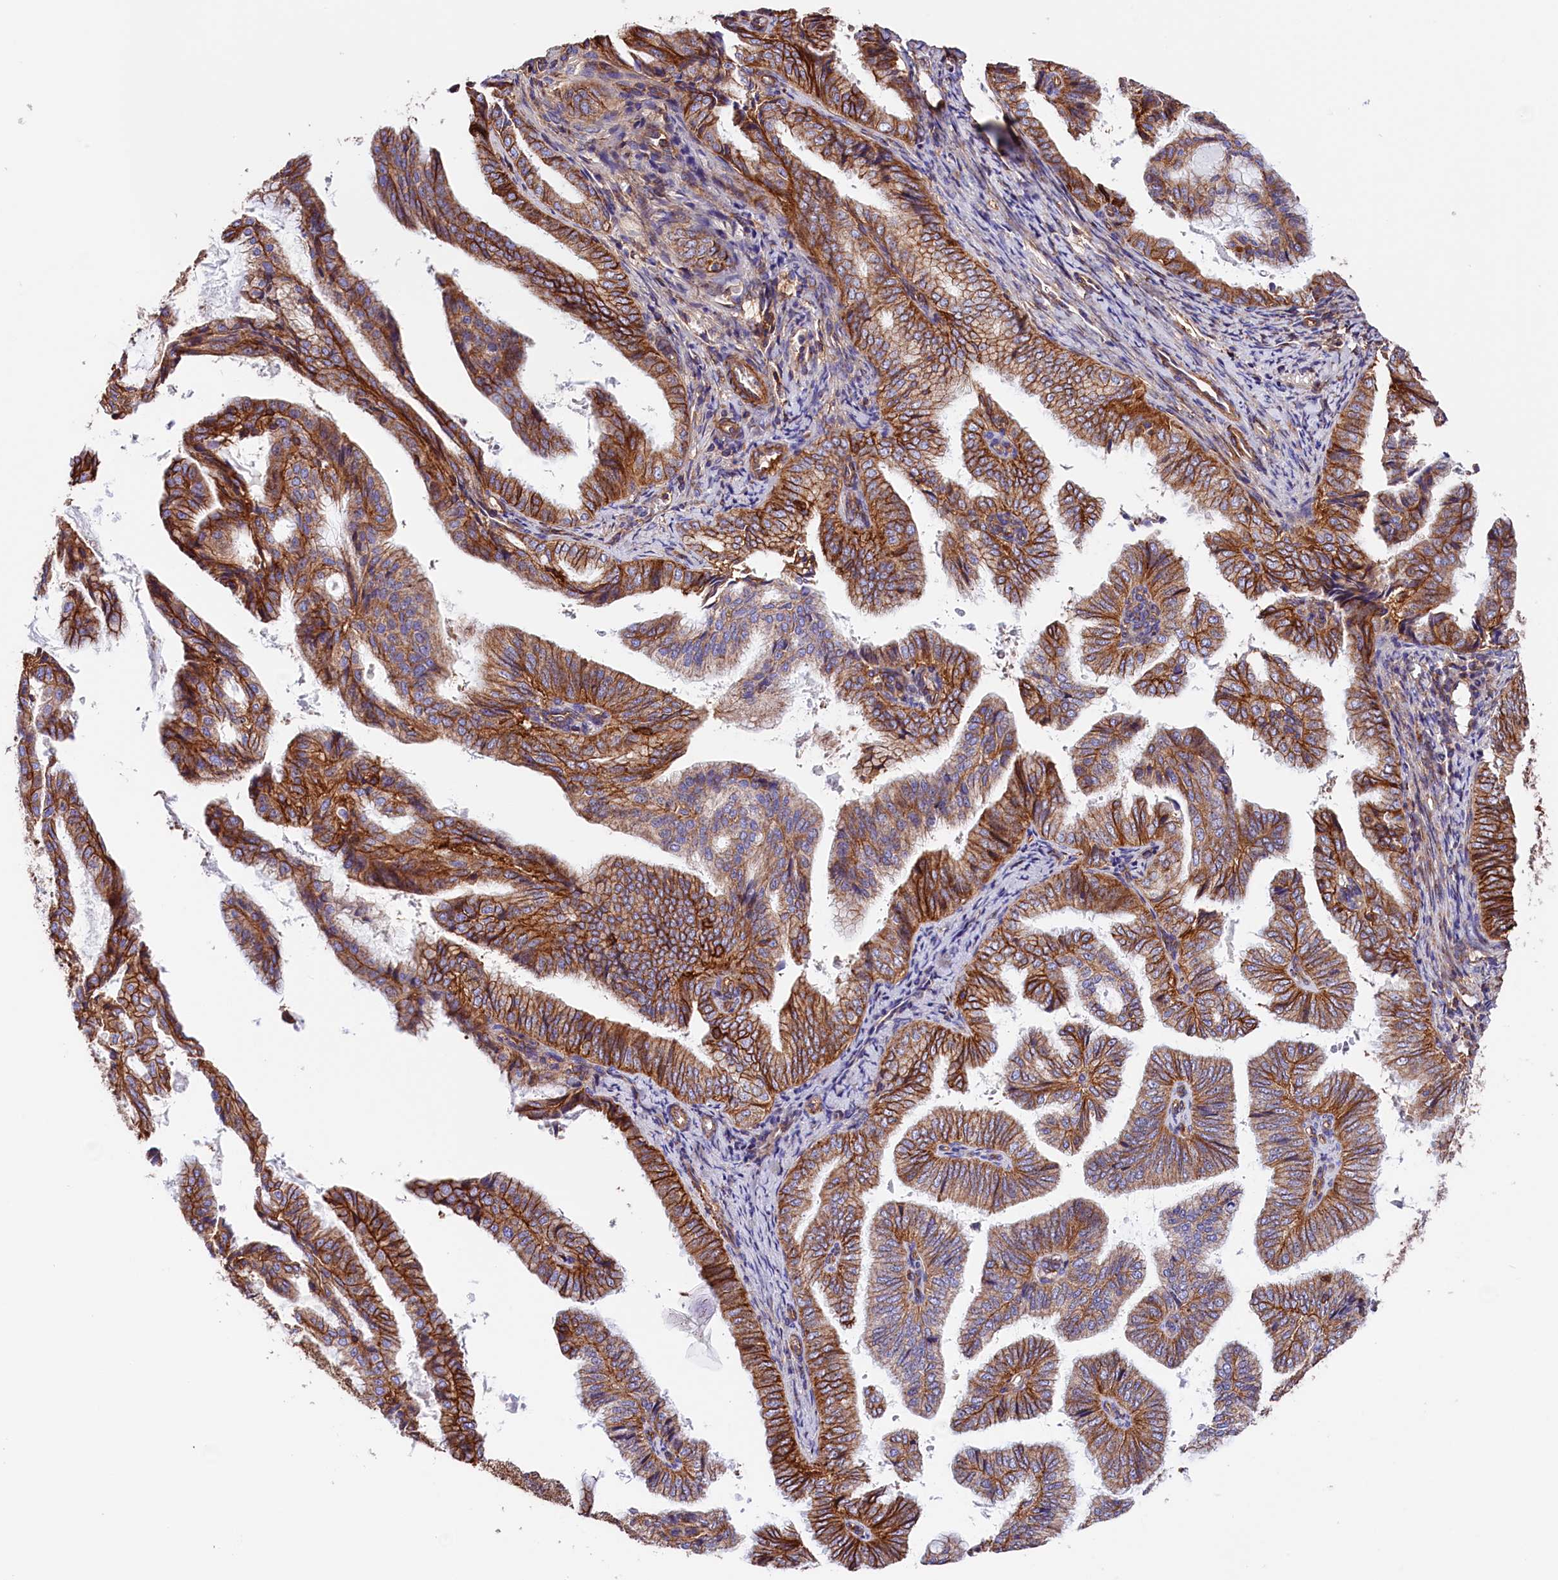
{"staining": {"intensity": "strong", "quantity": ">75%", "location": "cytoplasmic/membranous"}, "tissue": "endometrial cancer", "cell_type": "Tumor cells", "image_type": "cancer", "snomed": [{"axis": "morphology", "description": "Adenocarcinoma, NOS"}, {"axis": "topography", "description": "Endometrium"}], "caption": "About >75% of tumor cells in endometrial cancer (adenocarcinoma) exhibit strong cytoplasmic/membranous protein positivity as visualized by brown immunohistochemical staining.", "gene": "ATP2B4", "patient": {"sex": "female", "age": 58}}